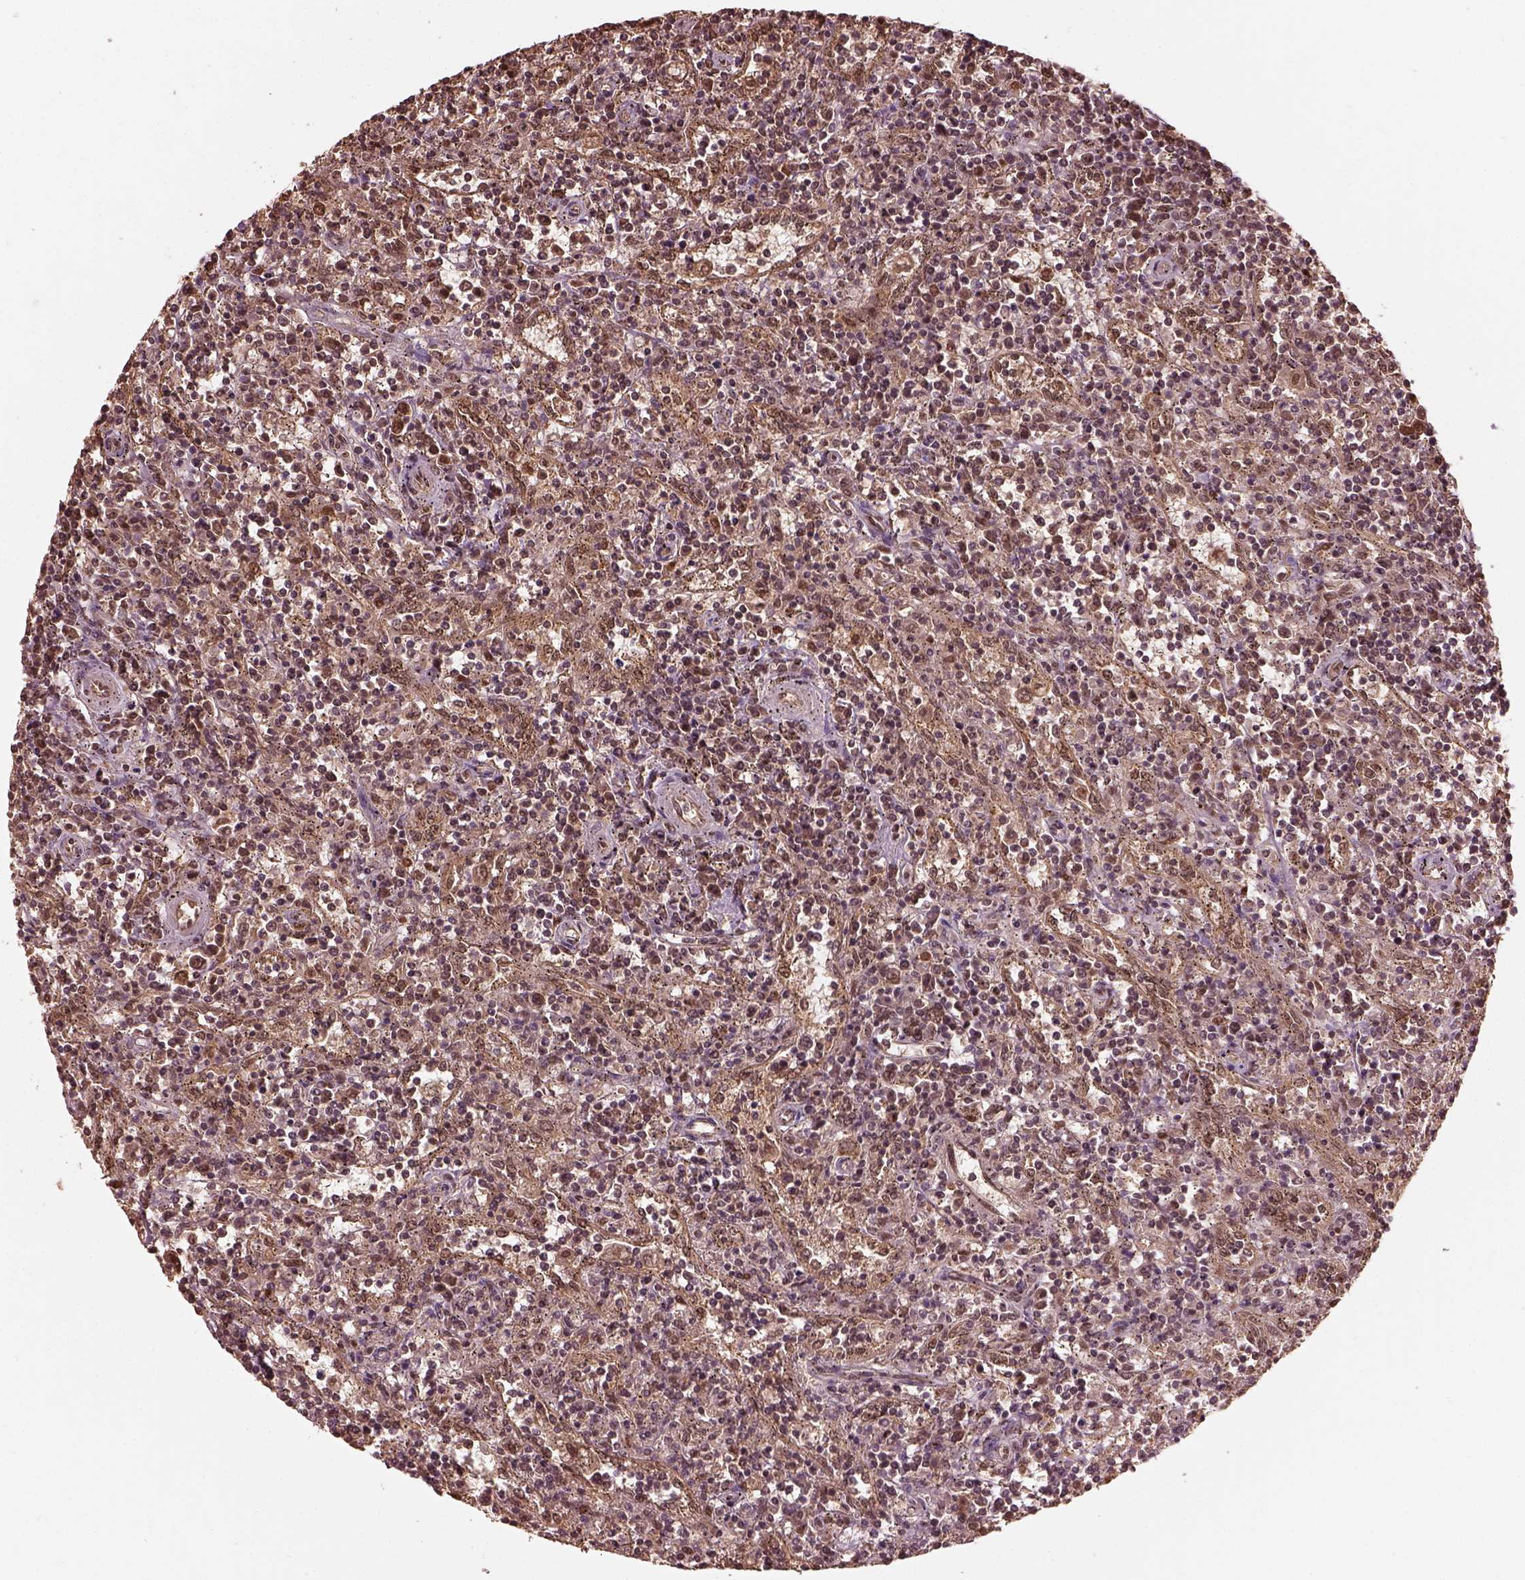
{"staining": {"intensity": "weak", "quantity": ">75%", "location": "cytoplasmic/membranous"}, "tissue": "lymphoma", "cell_type": "Tumor cells", "image_type": "cancer", "snomed": [{"axis": "morphology", "description": "Malignant lymphoma, non-Hodgkin's type, Low grade"}, {"axis": "topography", "description": "Spleen"}], "caption": "Protein expression by IHC displays weak cytoplasmic/membranous expression in approximately >75% of tumor cells in lymphoma.", "gene": "PSMC5", "patient": {"sex": "male", "age": 62}}